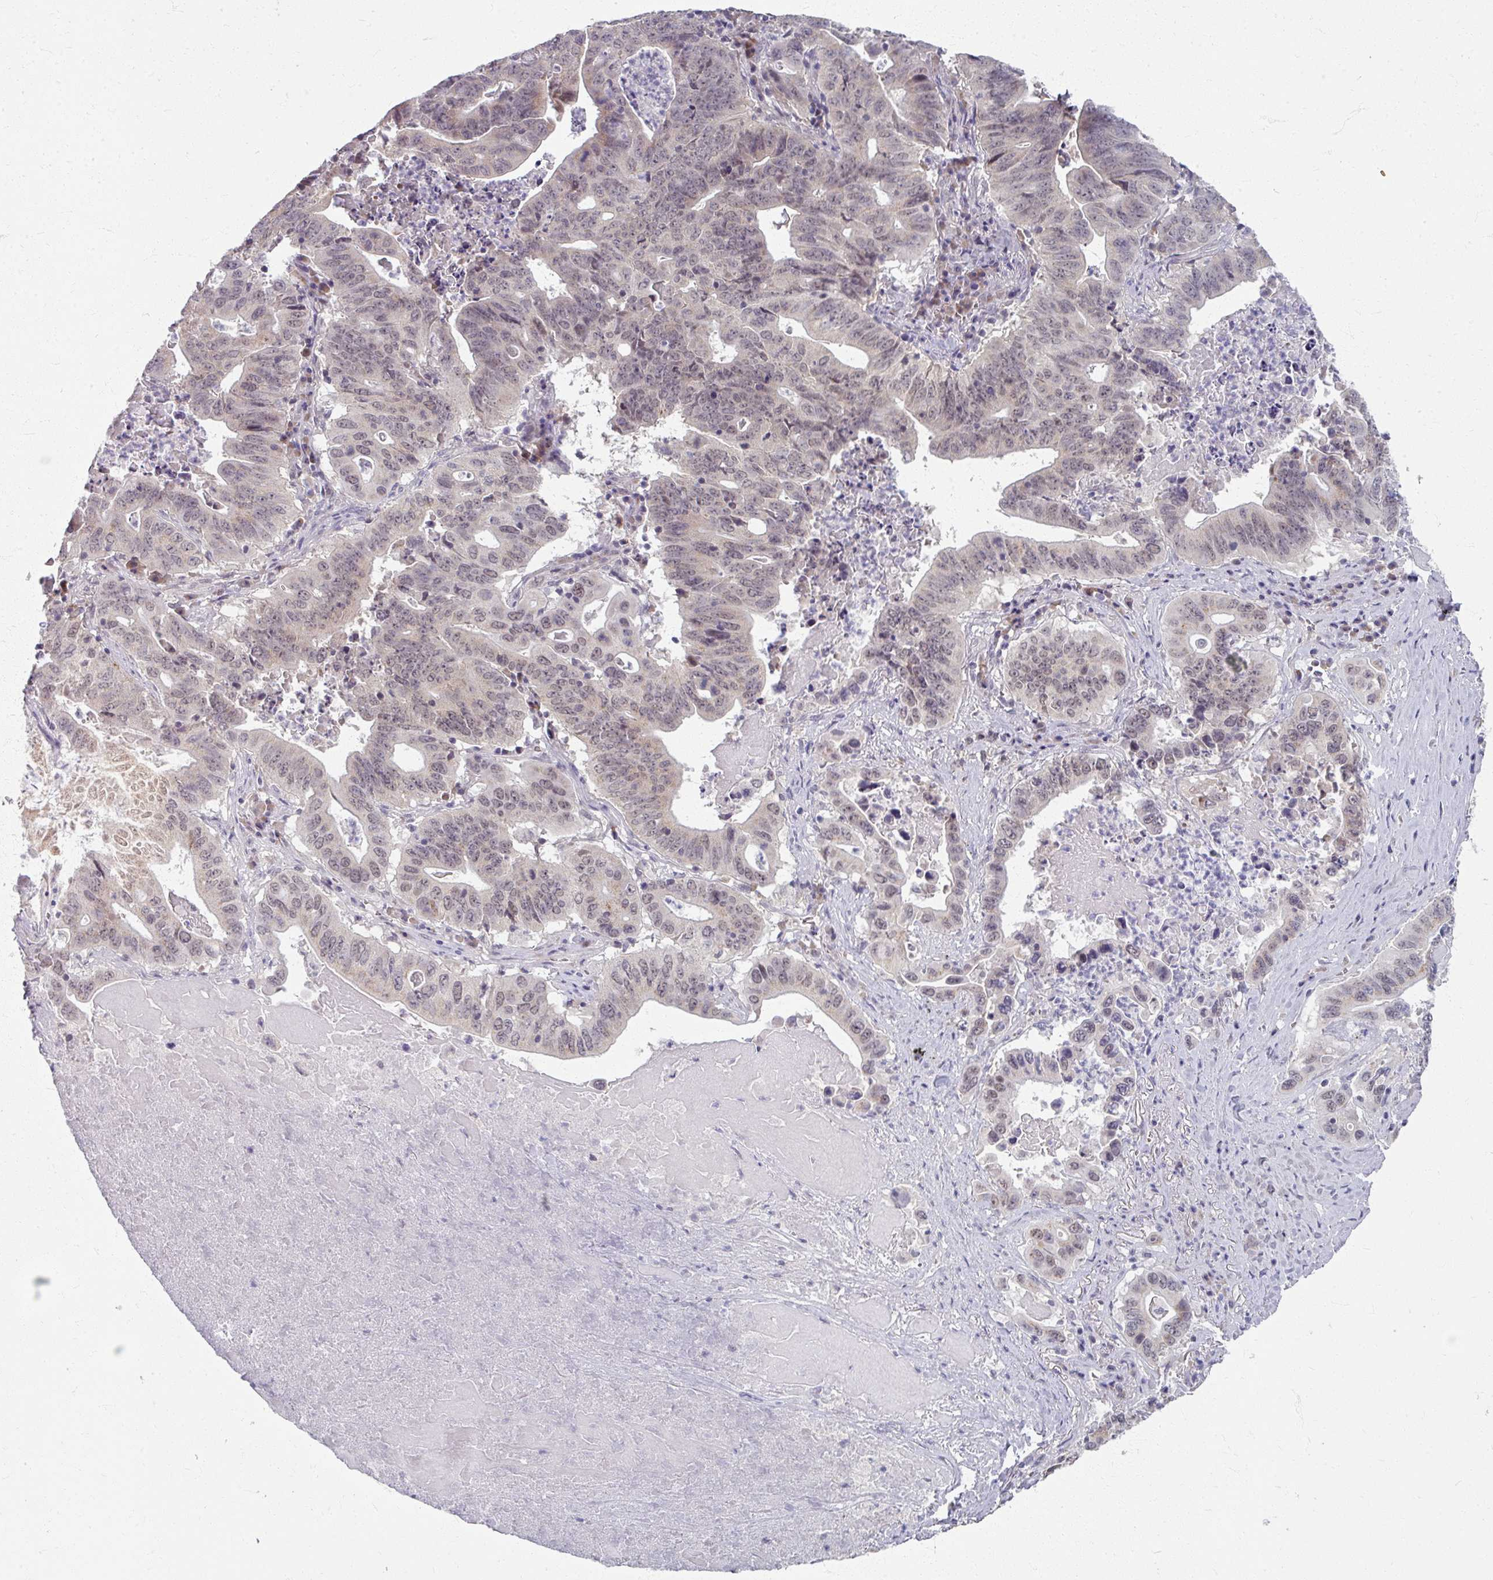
{"staining": {"intensity": "weak", "quantity": ">75%", "location": "nuclear"}, "tissue": "lung cancer", "cell_type": "Tumor cells", "image_type": "cancer", "snomed": [{"axis": "morphology", "description": "Adenocarcinoma, NOS"}, {"axis": "topography", "description": "Lung"}], "caption": "Lung adenocarcinoma was stained to show a protein in brown. There is low levels of weak nuclear expression in approximately >75% of tumor cells.", "gene": "KMT5C", "patient": {"sex": "female", "age": 60}}